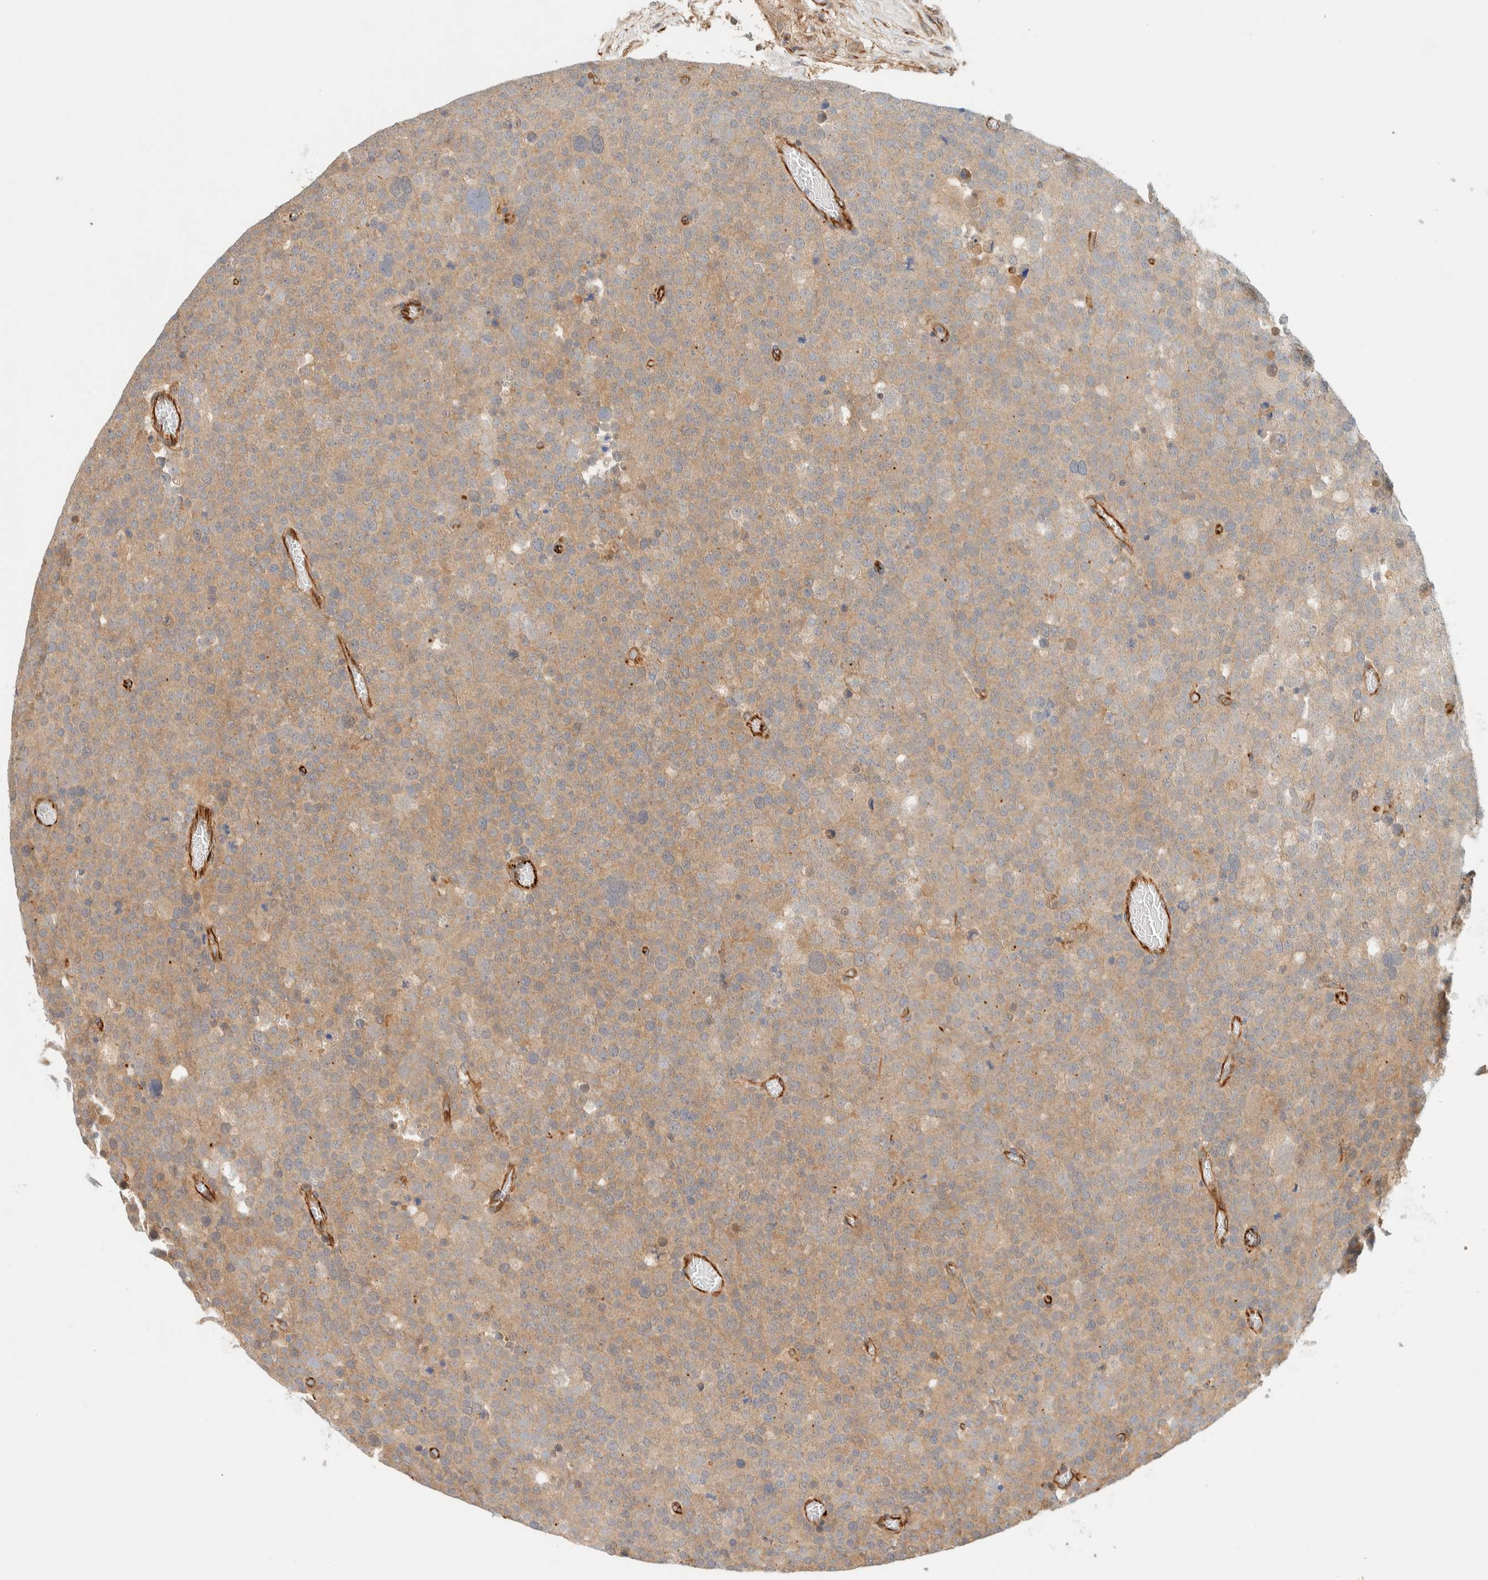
{"staining": {"intensity": "moderate", "quantity": ">75%", "location": "cytoplasmic/membranous"}, "tissue": "testis cancer", "cell_type": "Tumor cells", "image_type": "cancer", "snomed": [{"axis": "morphology", "description": "Seminoma, NOS"}, {"axis": "topography", "description": "Testis"}], "caption": "This histopathology image displays seminoma (testis) stained with immunohistochemistry to label a protein in brown. The cytoplasmic/membranous of tumor cells show moderate positivity for the protein. Nuclei are counter-stained blue.", "gene": "FAT1", "patient": {"sex": "male", "age": 71}}